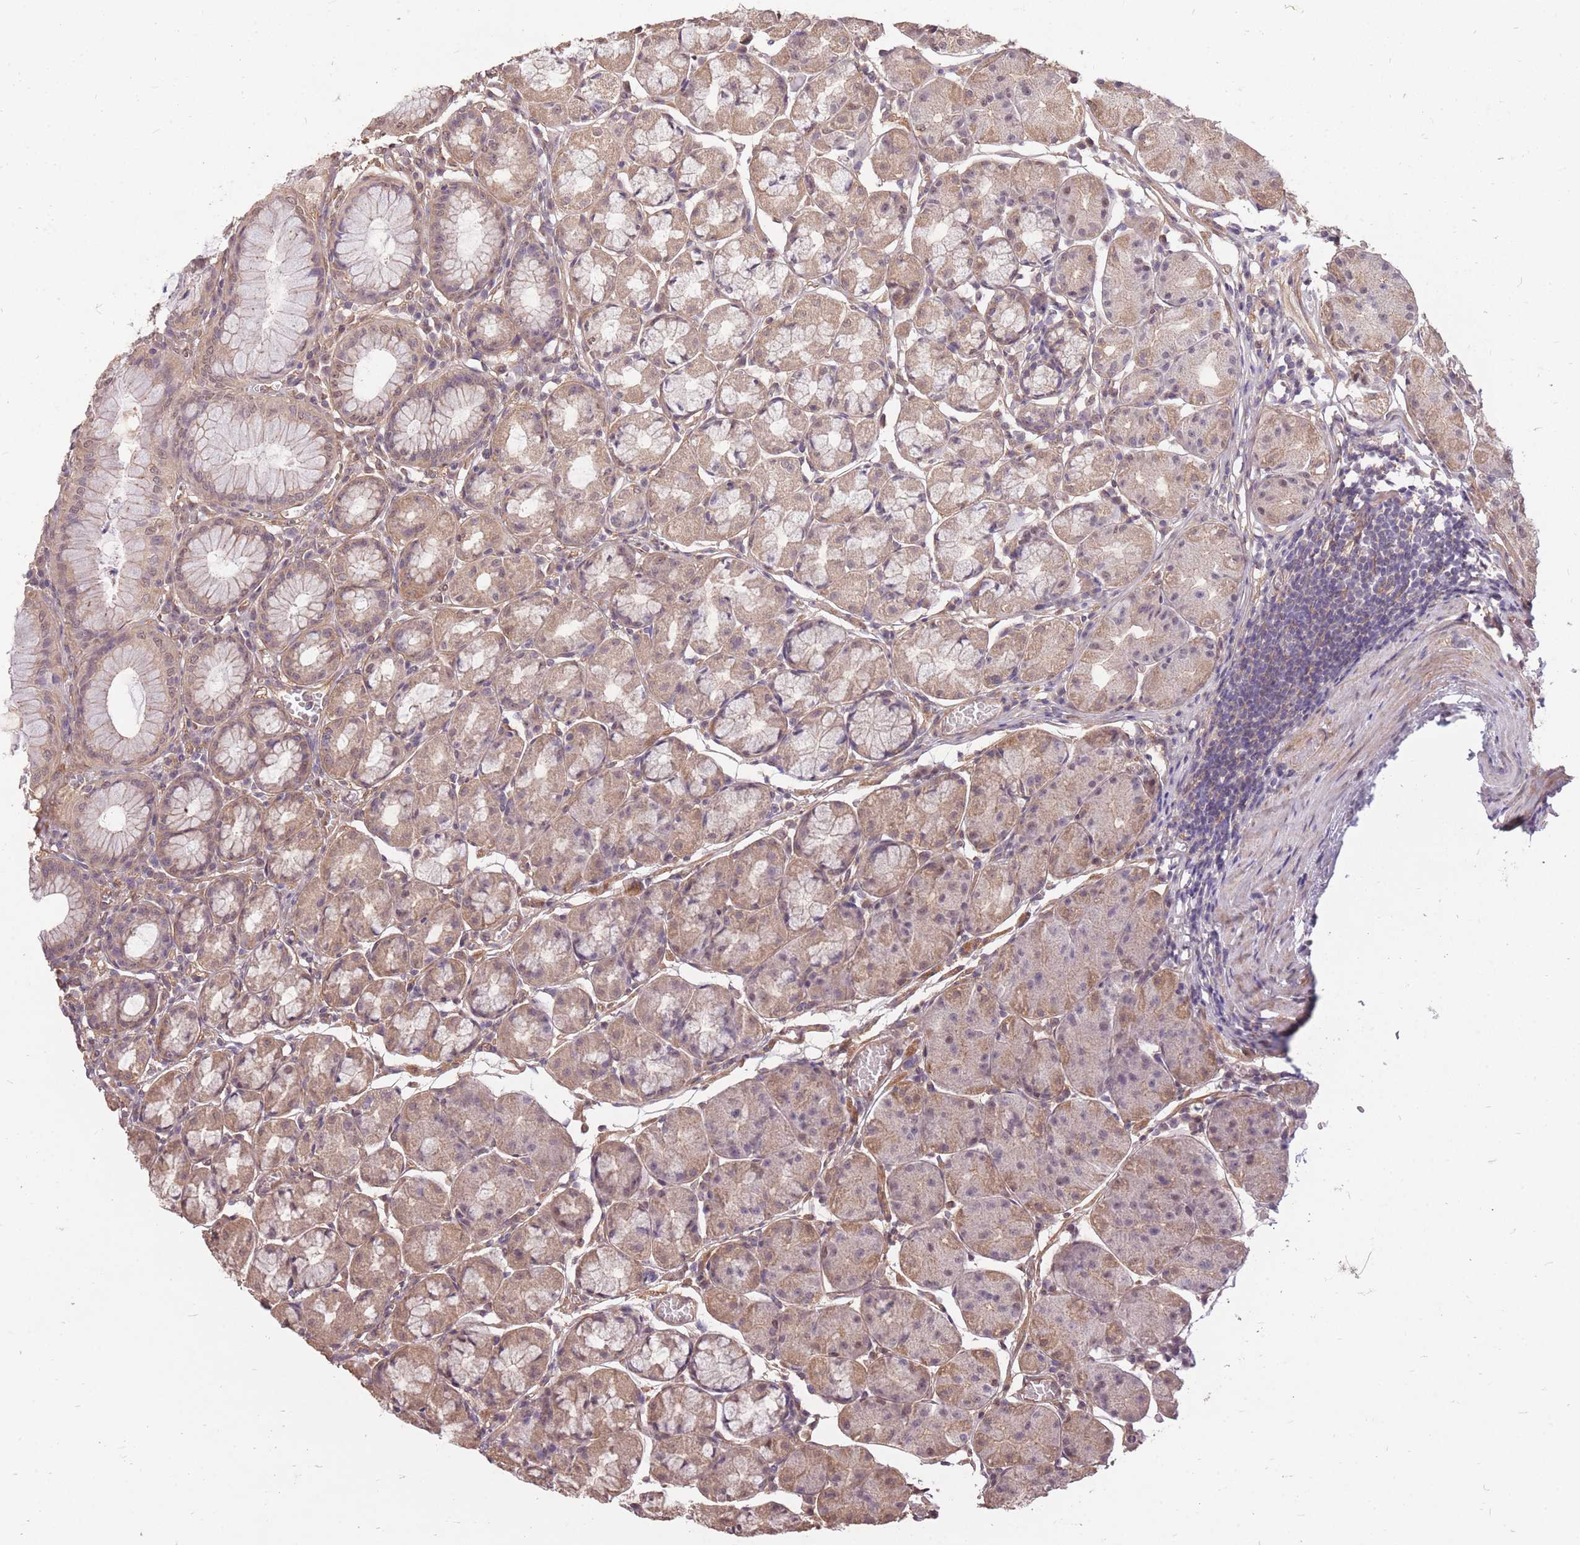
{"staining": {"intensity": "moderate", "quantity": ">75%", "location": "cytoplasmic/membranous"}, "tissue": "stomach", "cell_type": "Glandular cells", "image_type": "normal", "snomed": [{"axis": "morphology", "description": "Normal tissue, NOS"}, {"axis": "topography", "description": "Stomach"}], "caption": "Human stomach stained with a brown dye displays moderate cytoplasmic/membranous positive positivity in approximately >75% of glandular cells.", "gene": "DYNC1LI2", "patient": {"sex": "male", "age": 55}}